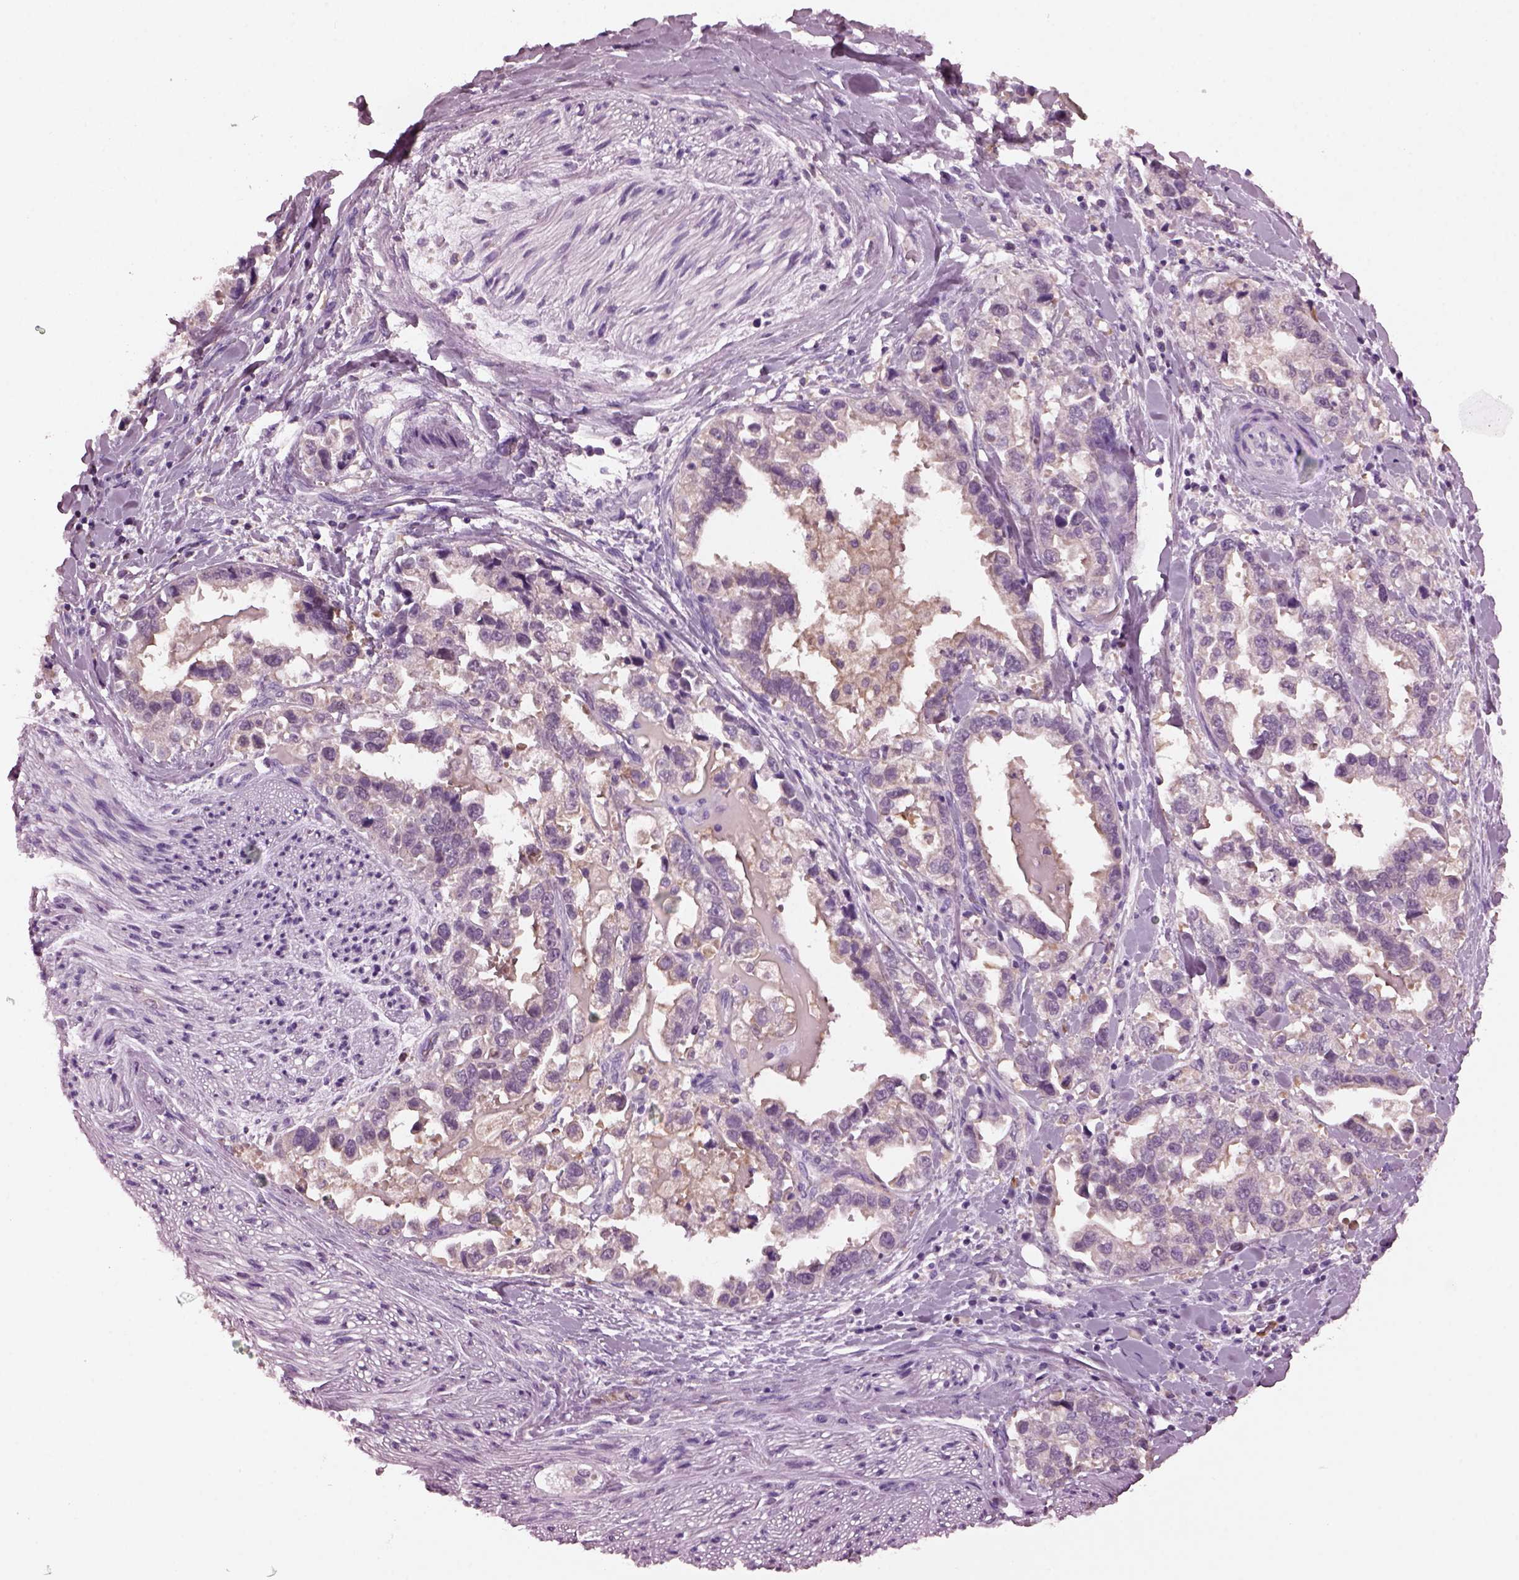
{"staining": {"intensity": "weak", "quantity": "<25%", "location": "cytoplasmic/membranous"}, "tissue": "stomach cancer", "cell_type": "Tumor cells", "image_type": "cancer", "snomed": [{"axis": "morphology", "description": "Adenocarcinoma, NOS"}, {"axis": "topography", "description": "Stomach"}], "caption": "IHC histopathology image of stomach cancer (adenocarcinoma) stained for a protein (brown), which reveals no positivity in tumor cells. (DAB immunohistochemistry (IHC) with hematoxylin counter stain).", "gene": "SHTN1", "patient": {"sex": "male", "age": 59}}